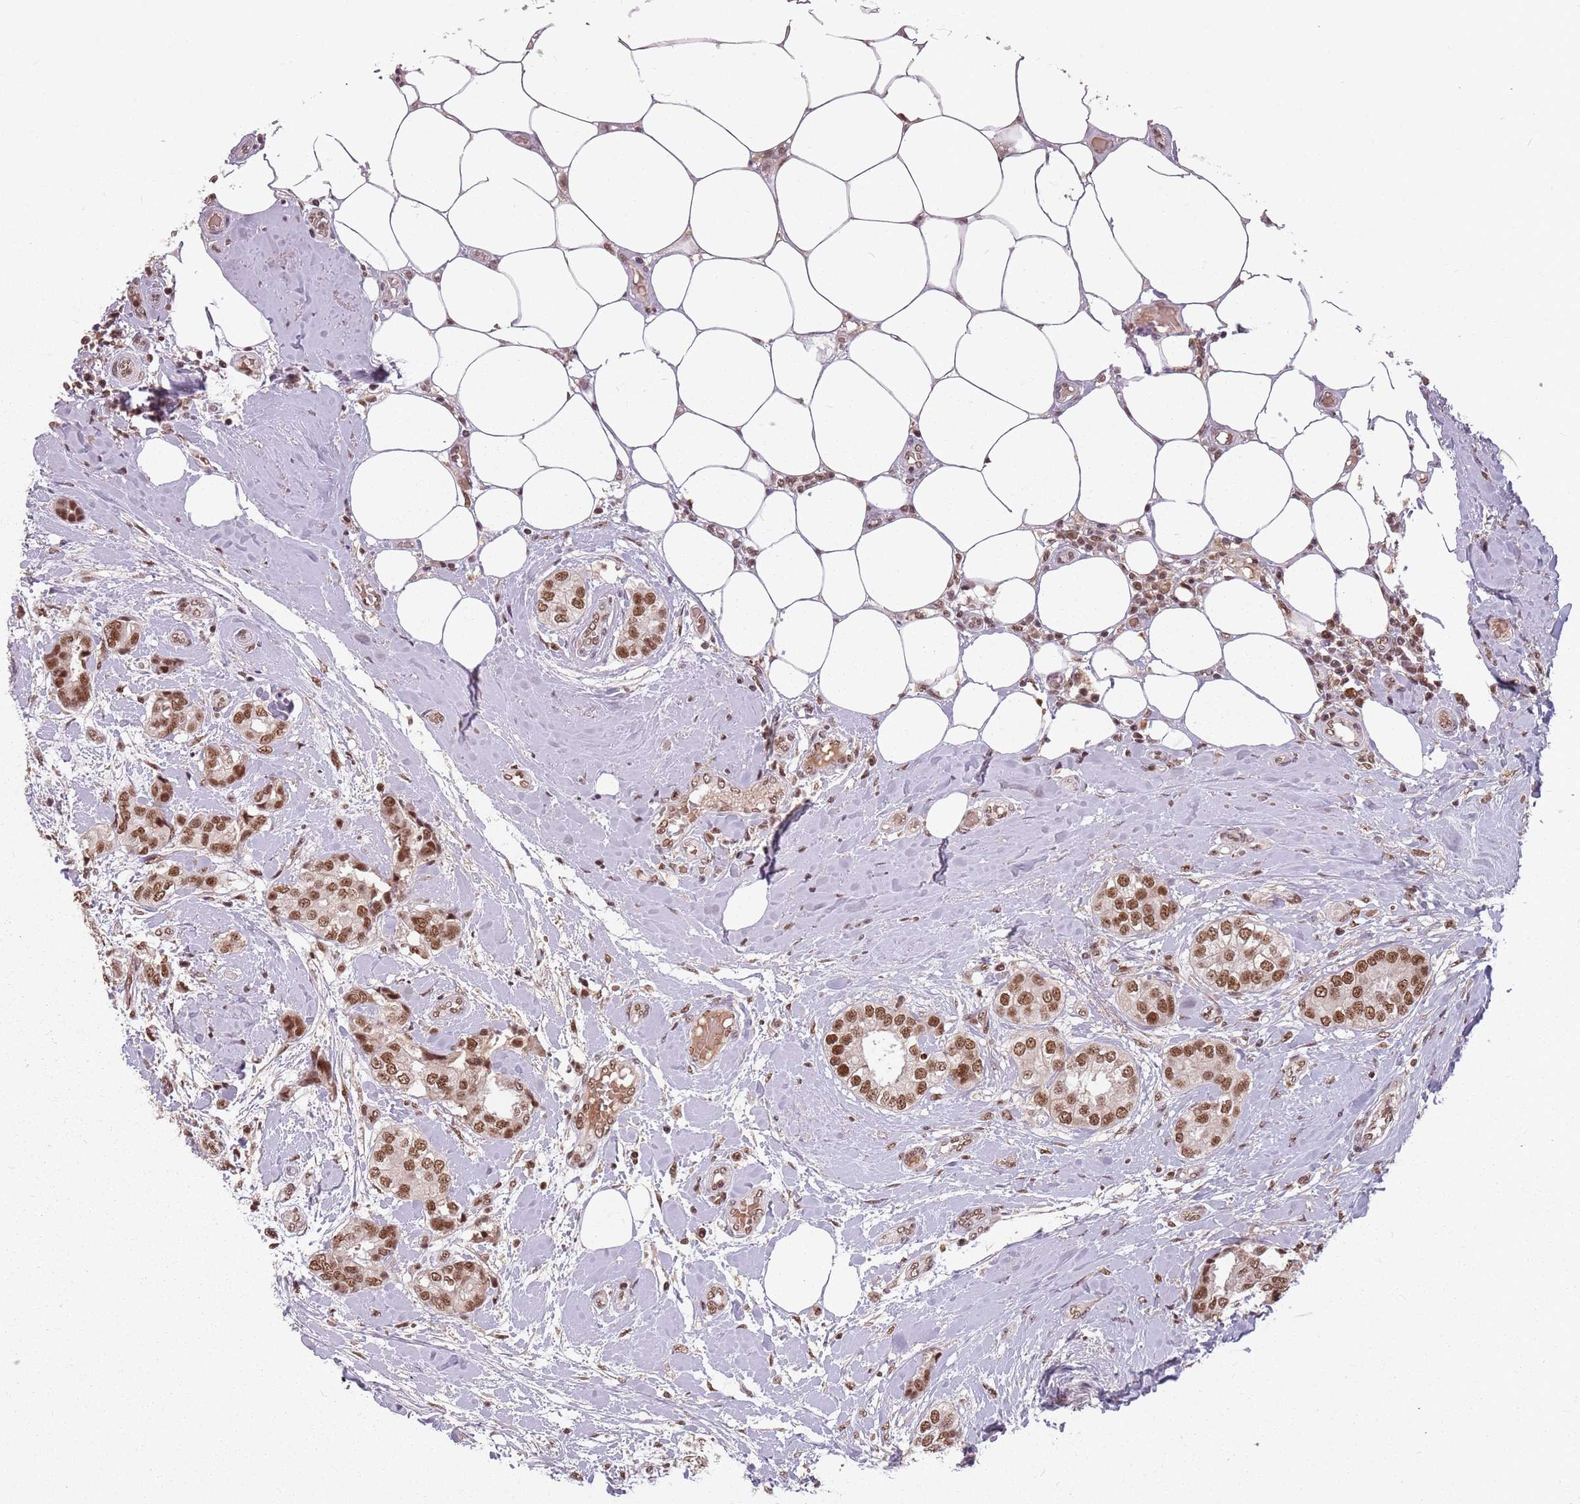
{"staining": {"intensity": "moderate", "quantity": ">75%", "location": "nuclear"}, "tissue": "breast cancer", "cell_type": "Tumor cells", "image_type": "cancer", "snomed": [{"axis": "morphology", "description": "Duct carcinoma"}, {"axis": "topography", "description": "Breast"}], "caption": "Immunohistochemistry (IHC) staining of infiltrating ductal carcinoma (breast), which exhibits medium levels of moderate nuclear expression in approximately >75% of tumor cells indicating moderate nuclear protein positivity. The staining was performed using DAB (brown) for protein detection and nuclei were counterstained in hematoxylin (blue).", "gene": "NCBP1", "patient": {"sex": "female", "age": 73}}